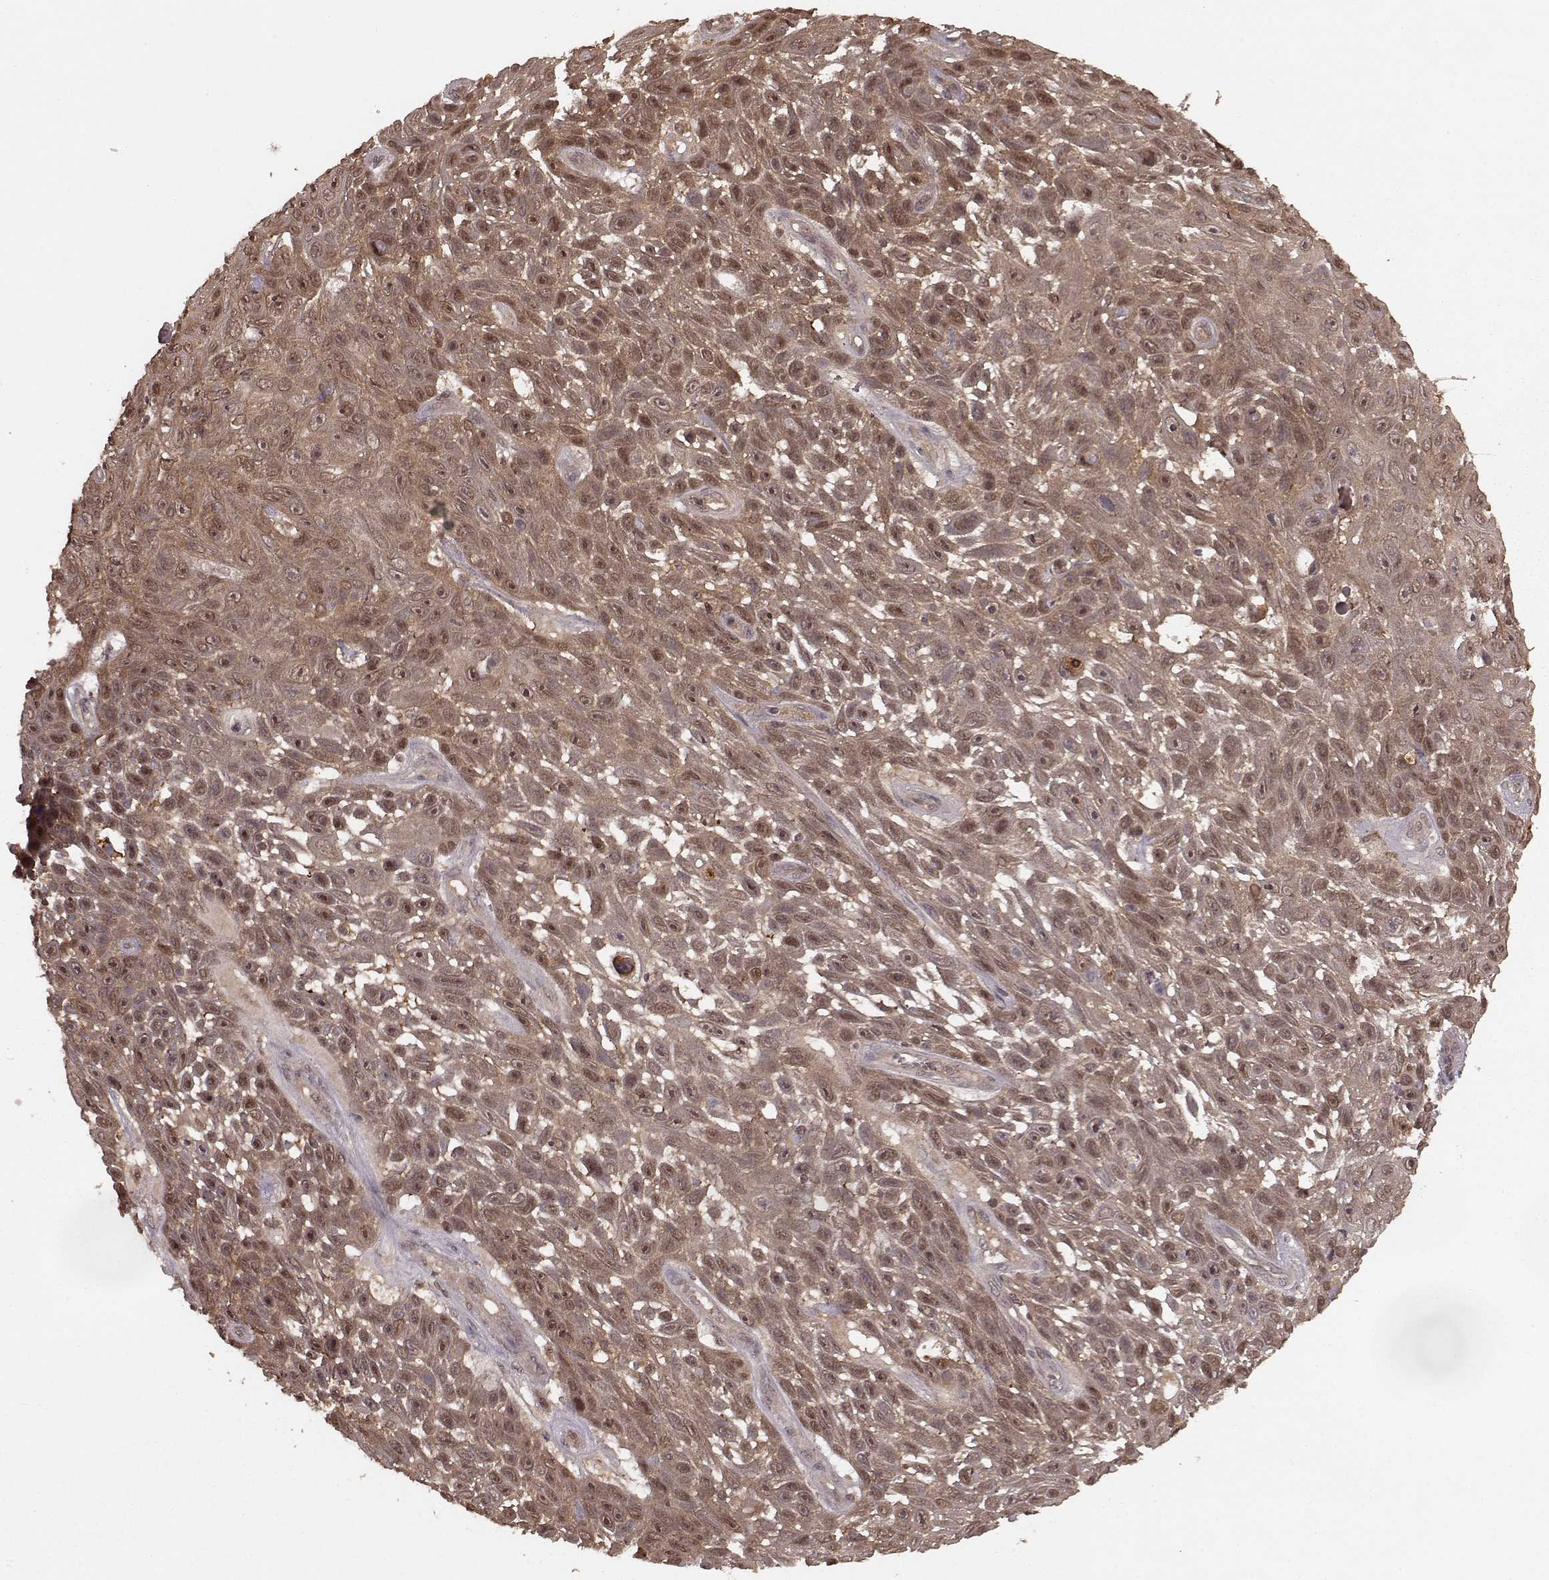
{"staining": {"intensity": "moderate", "quantity": ">75%", "location": "cytoplasmic/membranous,nuclear"}, "tissue": "skin cancer", "cell_type": "Tumor cells", "image_type": "cancer", "snomed": [{"axis": "morphology", "description": "Squamous cell carcinoma, NOS"}, {"axis": "topography", "description": "Skin"}], "caption": "High-magnification brightfield microscopy of squamous cell carcinoma (skin) stained with DAB (3,3'-diaminobenzidine) (brown) and counterstained with hematoxylin (blue). tumor cells exhibit moderate cytoplasmic/membranous and nuclear expression is appreciated in about>75% of cells.", "gene": "GSS", "patient": {"sex": "male", "age": 82}}